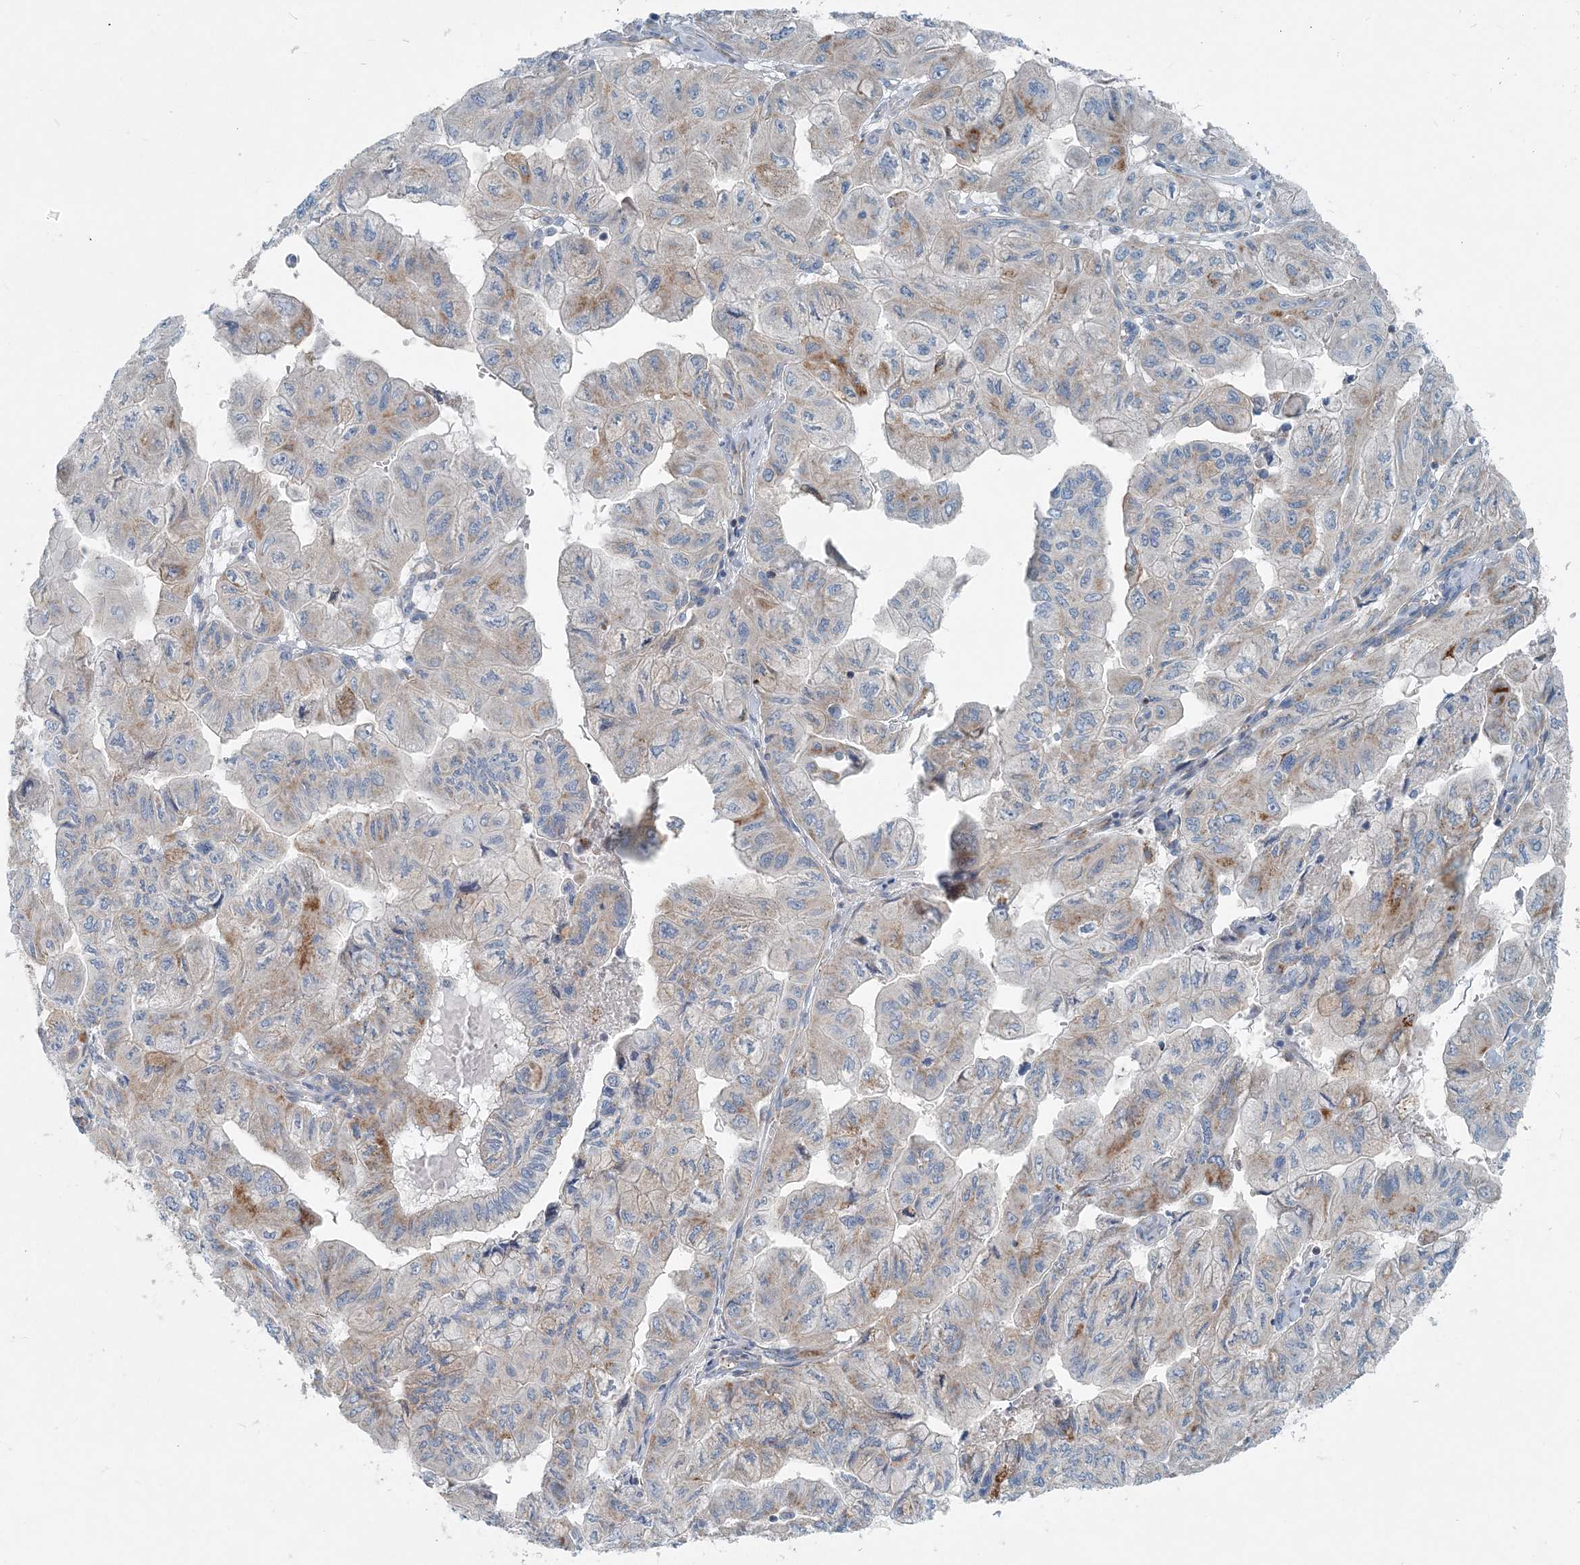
{"staining": {"intensity": "weak", "quantity": "25%-75%", "location": "cytoplasmic/membranous"}, "tissue": "pancreatic cancer", "cell_type": "Tumor cells", "image_type": "cancer", "snomed": [{"axis": "morphology", "description": "Adenocarcinoma, NOS"}, {"axis": "topography", "description": "Pancreas"}], "caption": "Immunohistochemical staining of pancreatic cancer (adenocarcinoma) displays low levels of weak cytoplasmic/membranous protein expression in approximately 25%-75% of tumor cells. The staining is performed using DAB brown chromogen to label protein expression. The nuclei are counter-stained blue using hematoxylin.", "gene": "INTU", "patient": {"sex": "male", "age": 51}}